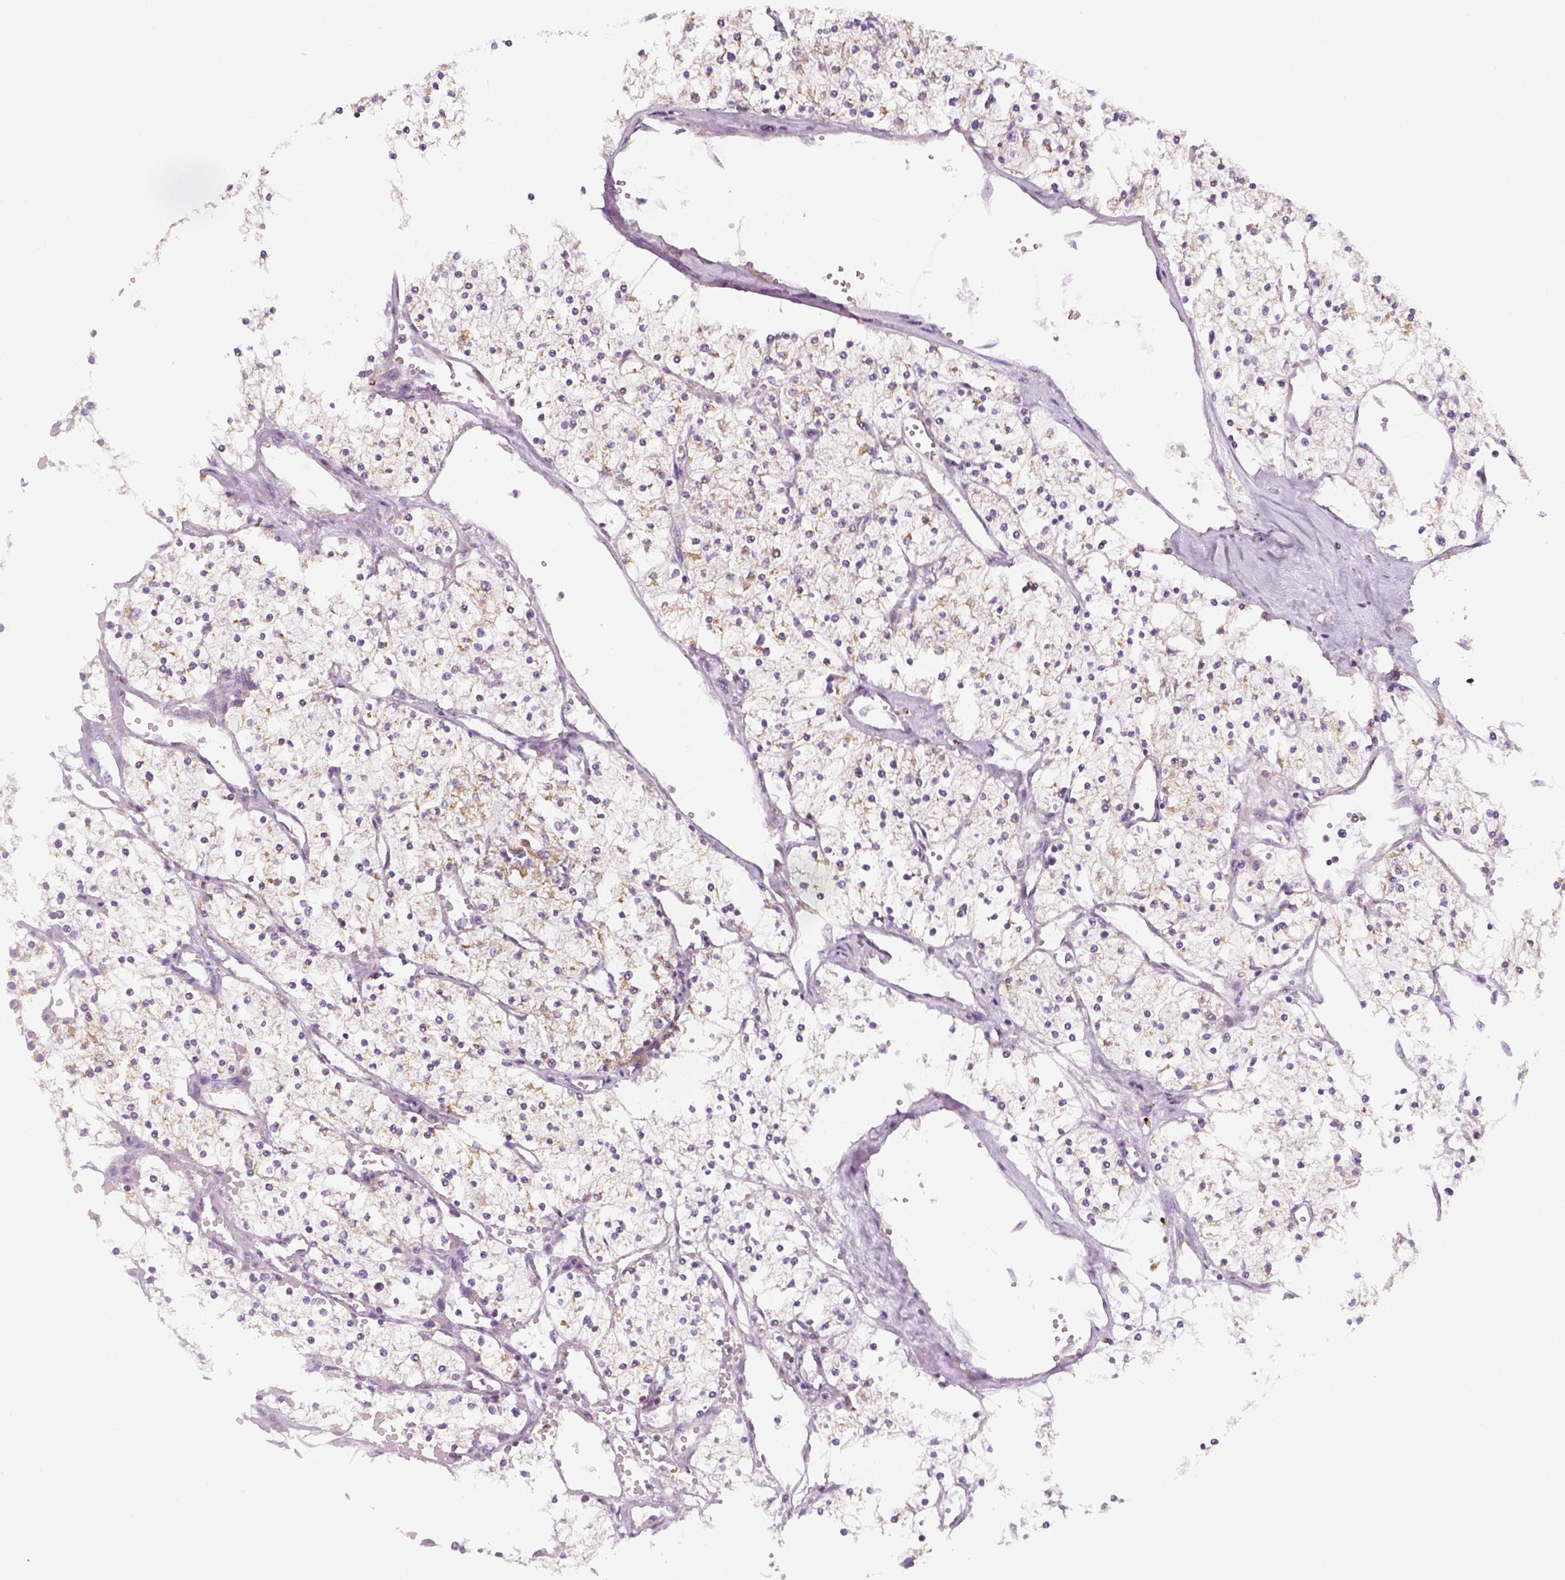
{"staining": {"intensity": "weak", "quantity": "<25%", "location": "cytoplasmic/membranous"}, "tissue": "renal cancer", "cell_type": "Tumor cells", "image_type": "cancer", "snomed": [{"axis": "morphology", "description": "Adenocarcinoma, NOS"}, {"axis": "topography", "description": "Kidney"}], "caption": "IHC of human renal cancer (adenocarcinoma) shows no staining in tumor cells.", "gene": "AWAT2", "patient": {"sex": "male", "age": 80}}